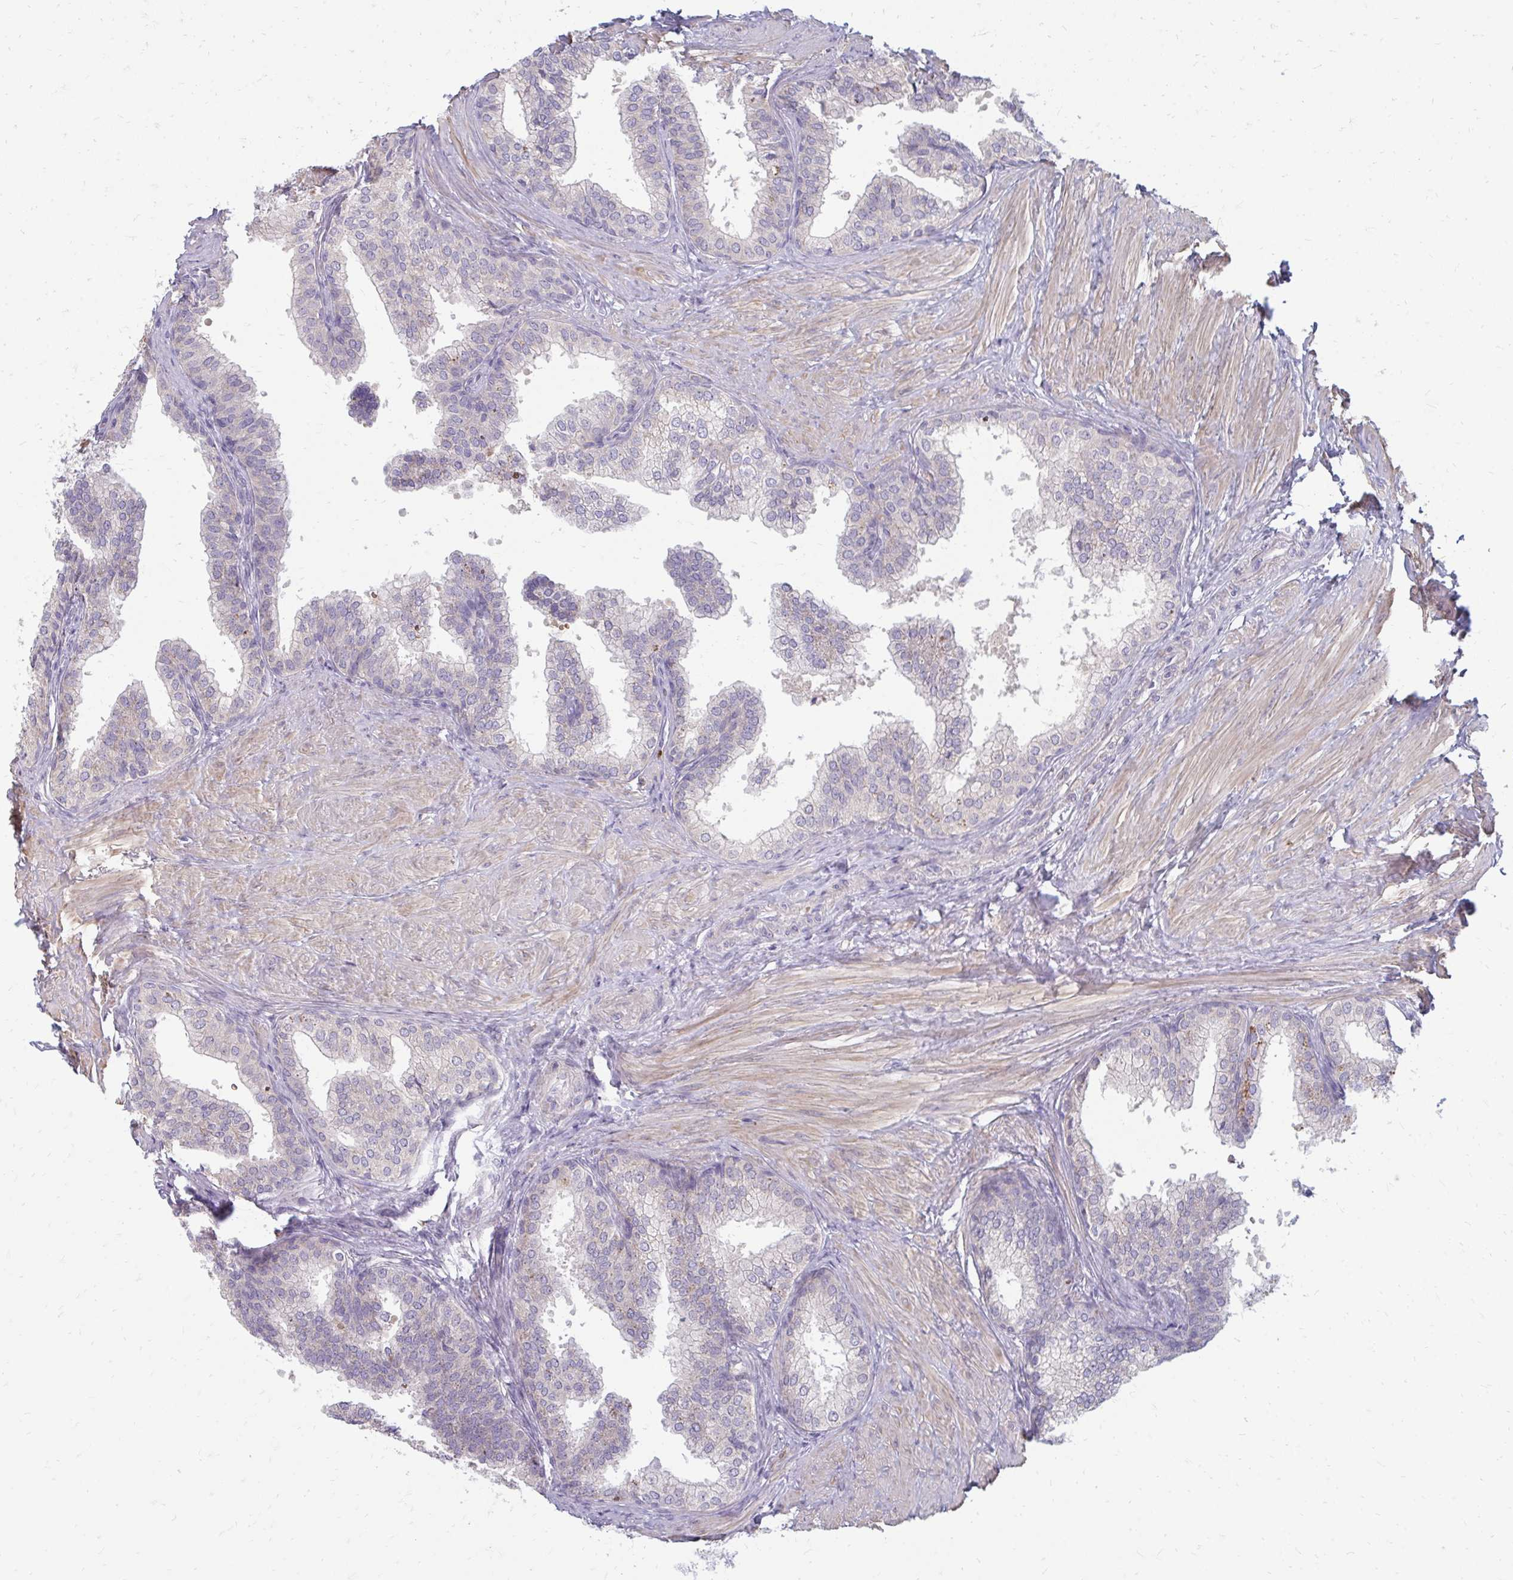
{"staining": {"intensity": "negative", "quantity": "none", "location": "none"}, "tissue": "prostate", "cell_type": "Glandular cells", "image_type": "normal", "snomed": [{"axis": "morphology", "description": "Normal tissue, NOS"}, {"axis": "topography", "description": "Prostate"}, {"axis": "topography", "description": "Peripheral nerve tissue"}], "caption": "Photomicrograph shows no protein positivity in glandular cells of normal prostate. (DAB IHC, high magnification).", "gene": "RAB33A", "patient": {"sex": "male", "age": 55}}